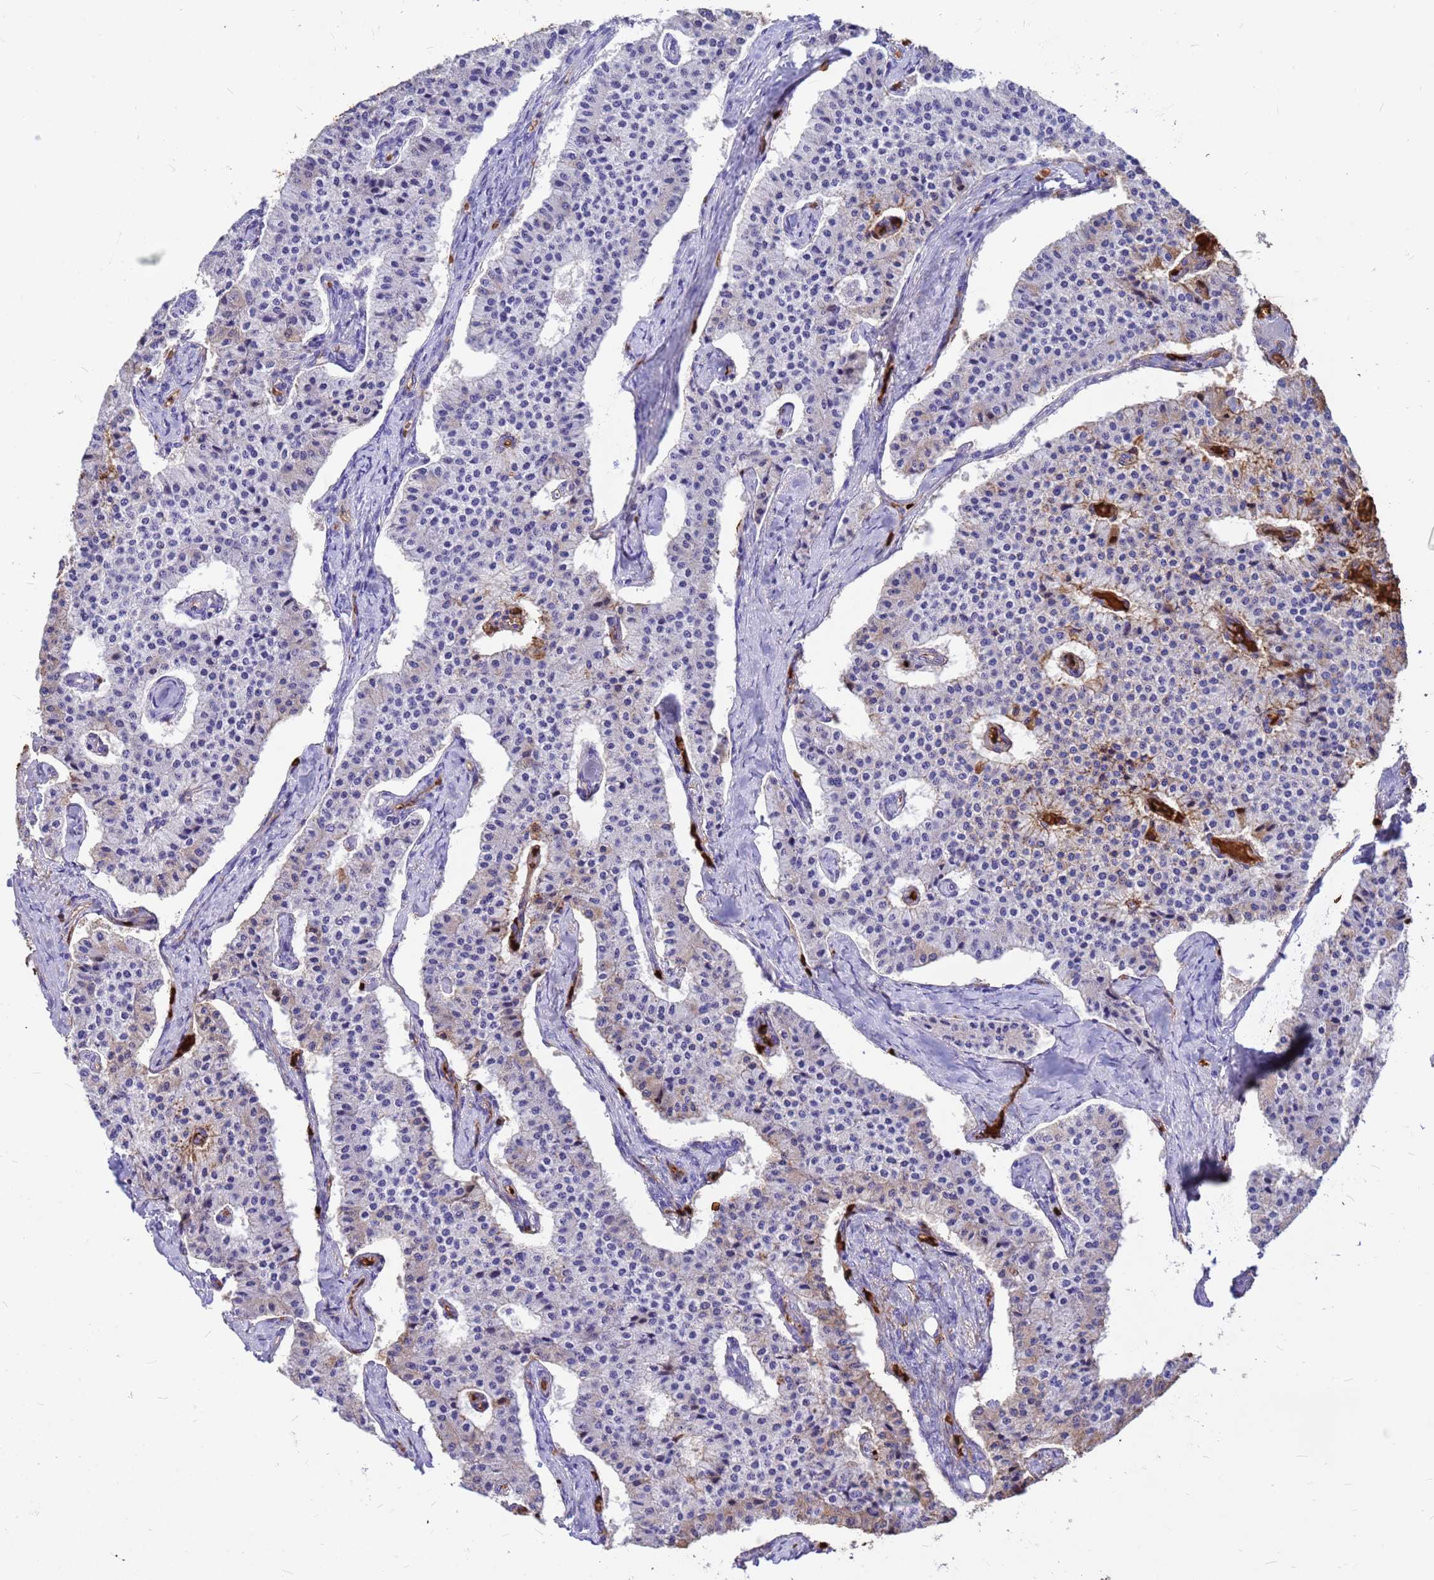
{"staining": {"intensity": "moderate", "quantity": "<25%", "location": "cytoplasmic/membranous"}, "tissue": "carcinoid", "cell_type": "Tumor cells", "image_type": "cancer", "snomed": [{"axis": "morphology", "description": "Carcinoid, malignant, NOS"}, {"axis": "topography", "description": "Colon"}], "caption": "A histopathology image showing moderate cytoplasmic/membranous expression in about <25% of tumor cells in carcinoid (malignant), as visualized by brown immunohistochemical staining.", "gene": "HBA2", "patient": {"sex": "female", "age": 52}}